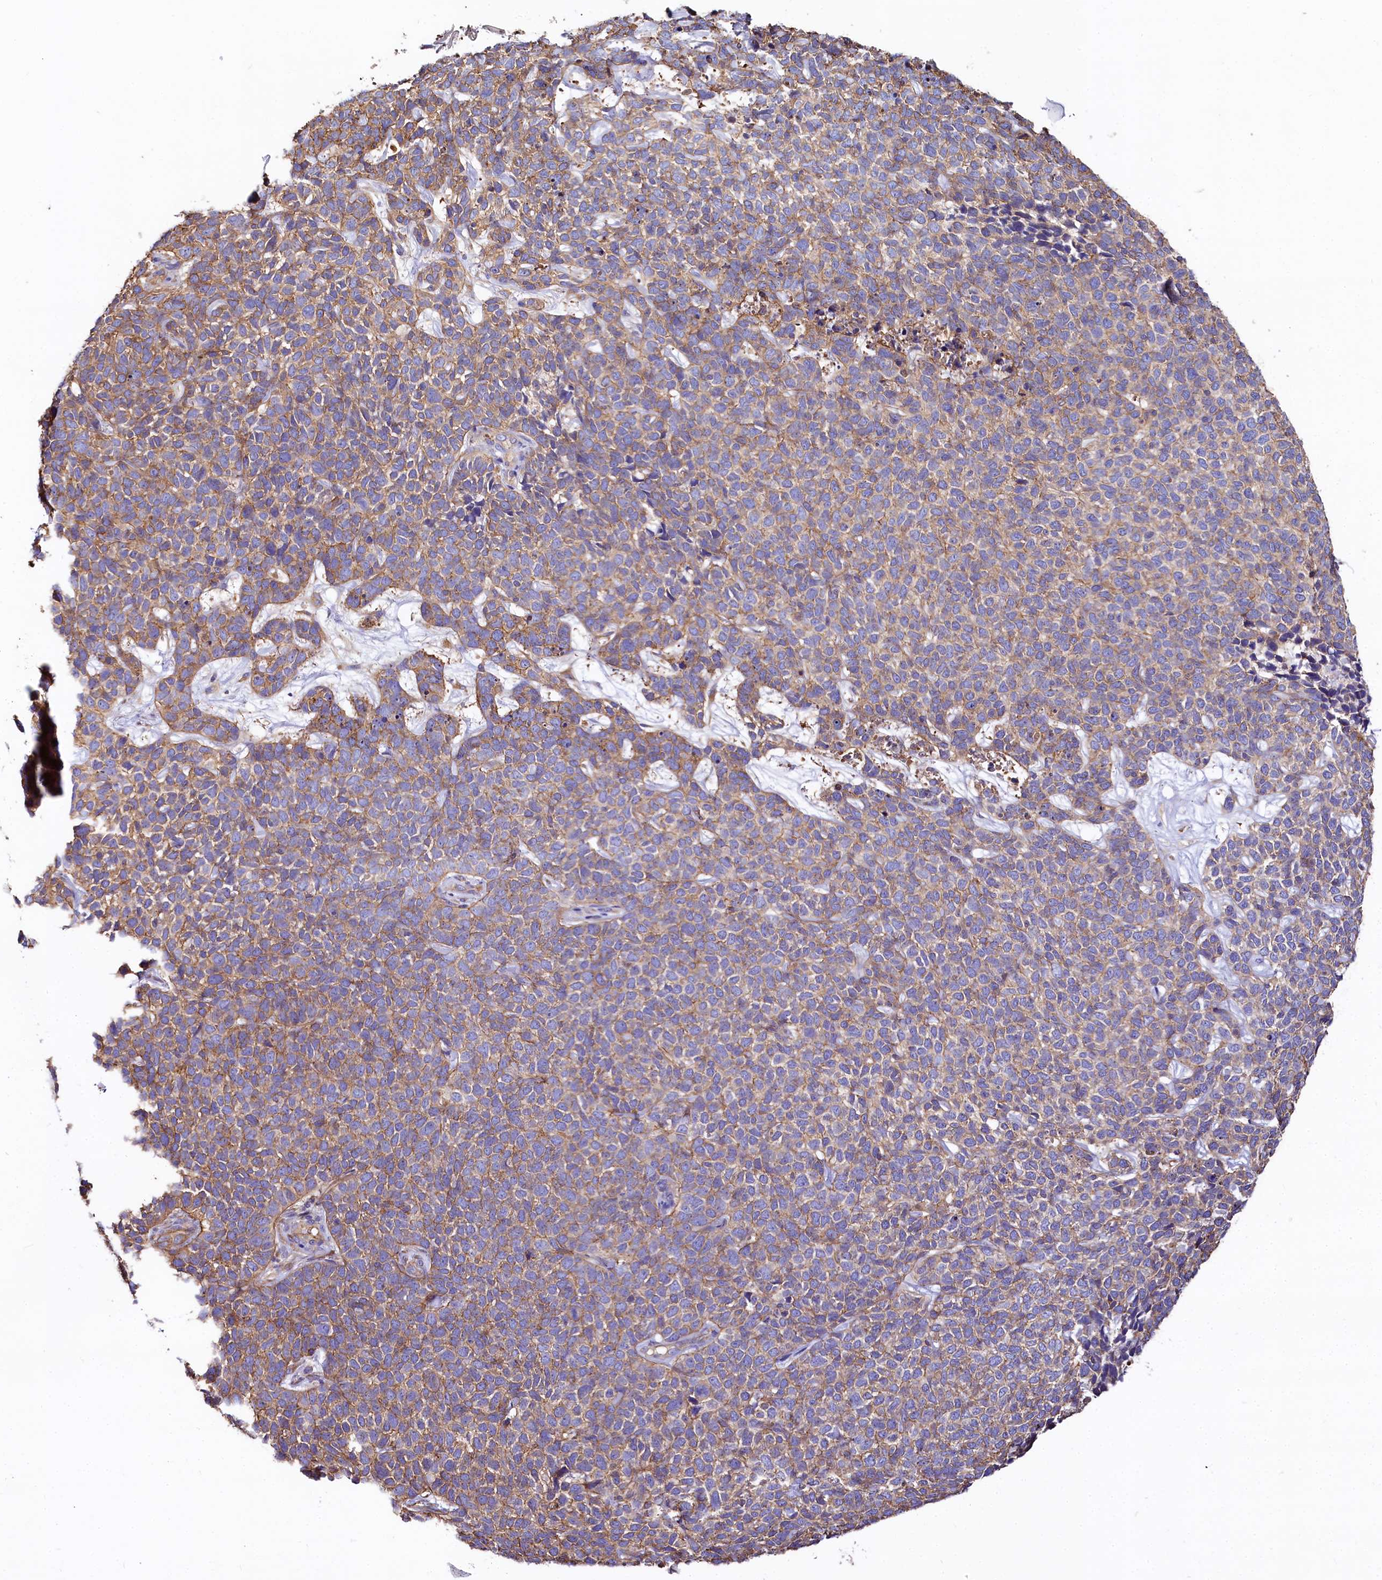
{"staining": {"intensity": "moderate", "quantity": ">75%", "location": "cytoplasmic/membranous"}, "tissue": "skin cancer", "cell_type": "Tumor cells", "image_type": "cancer", "snomed": [{"axis": "morphology", "description": "Basal cell carcinoma"}, {"axis": "topography", "description": "Skin"}], "caption": "This histopathology image demonstrates immunohistochemistry staining of human skin cancer, with medium moderate cytoplasmic/membranous staining in approximately >75% of tumor cells.", "gene": "FCHSD2", "patient": {"sex": "female", "age": 84}}